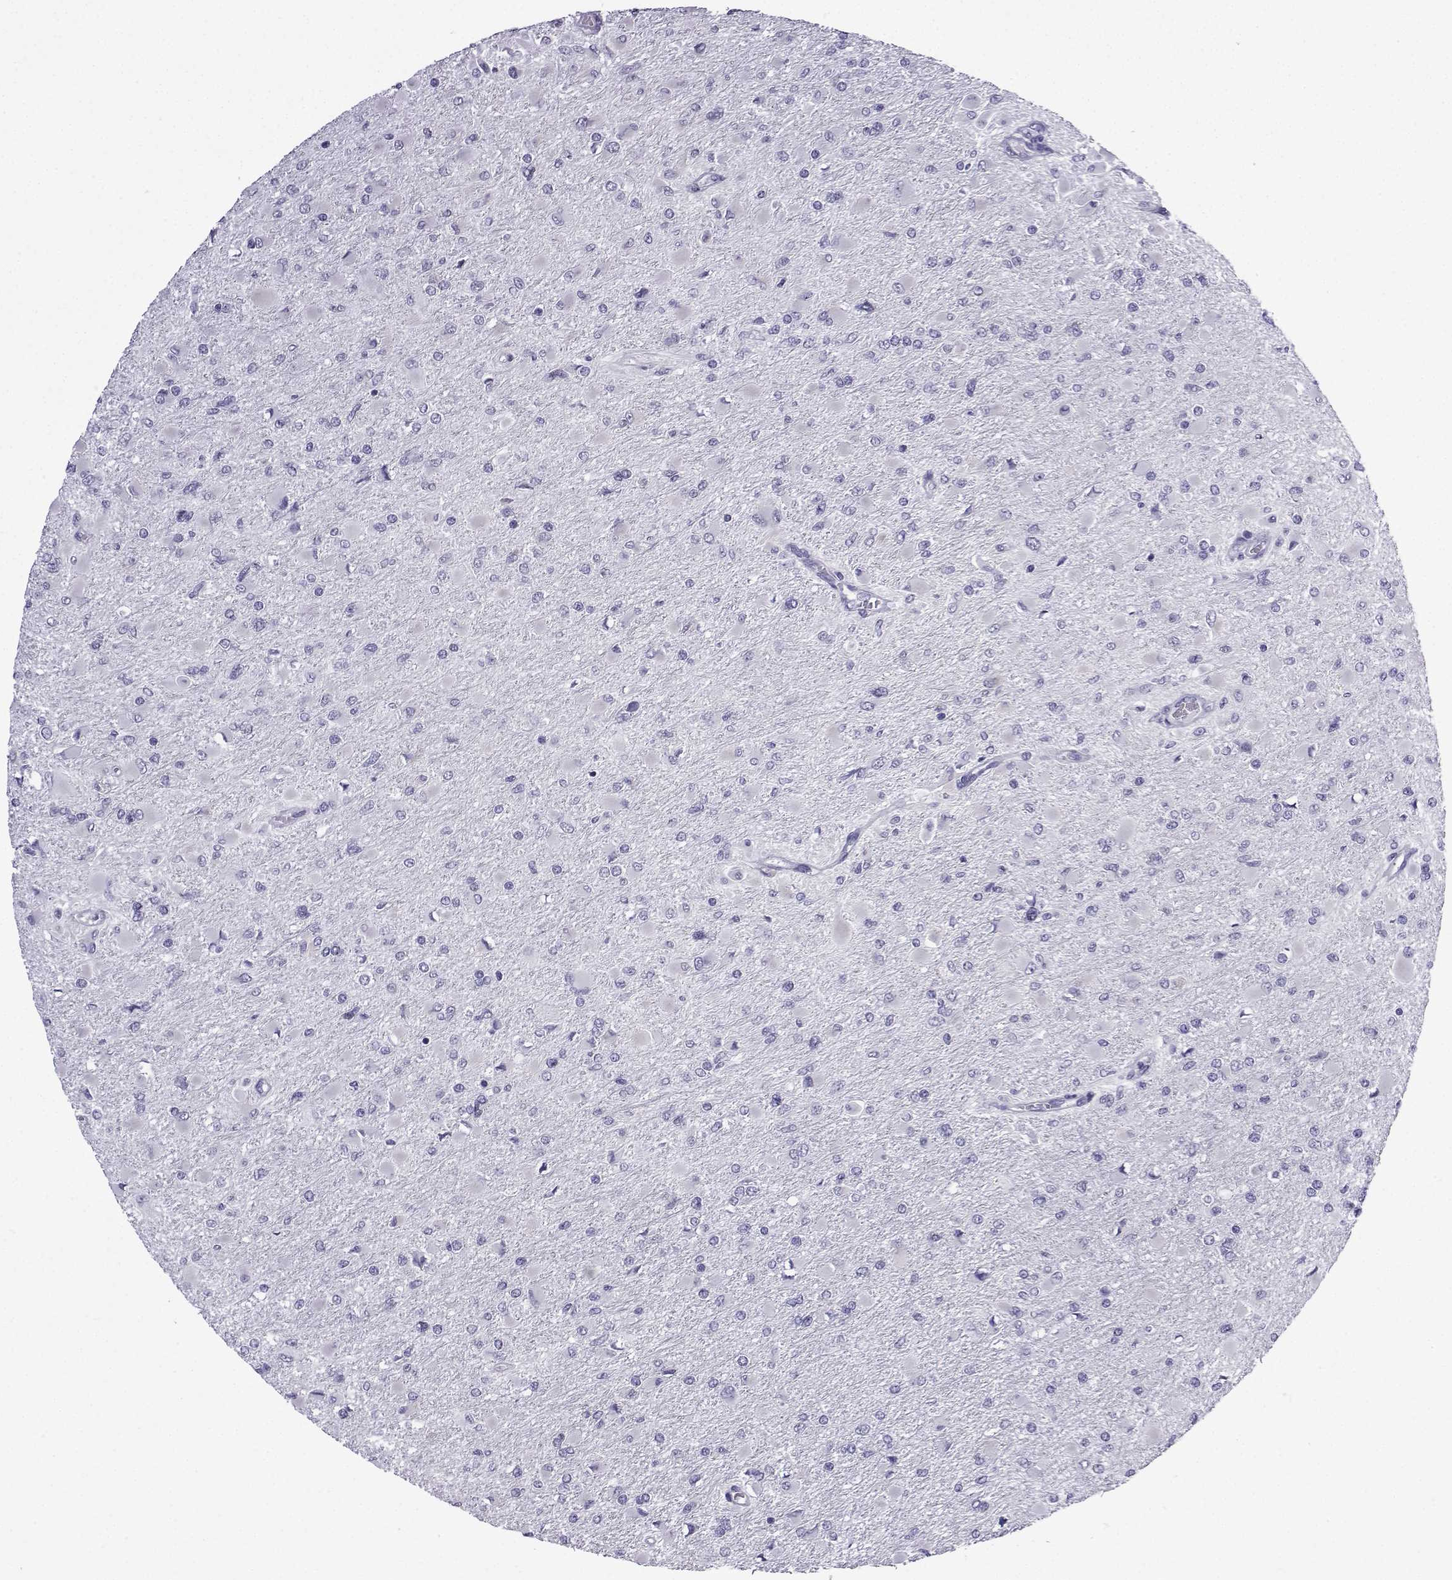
{"staining": {"intensity": "negative", "quantity": "none", "location": "none"}, "tissue": "glioma", "cell_type": "Tumor cells", "image_type": "cancer", "snomed": [{"axis": "morphology", "description": "Glioma, malignant, High grade"}, {"axis": "topography", "description": "Cerebral cortex"}], "caption": "DAB immunohistochemical staining of malignant glioma (high-grade) exhibits no significant staining in tumor cells.", "gene": "ACRBP", "patient": {"sex": "female", "age": 36}}